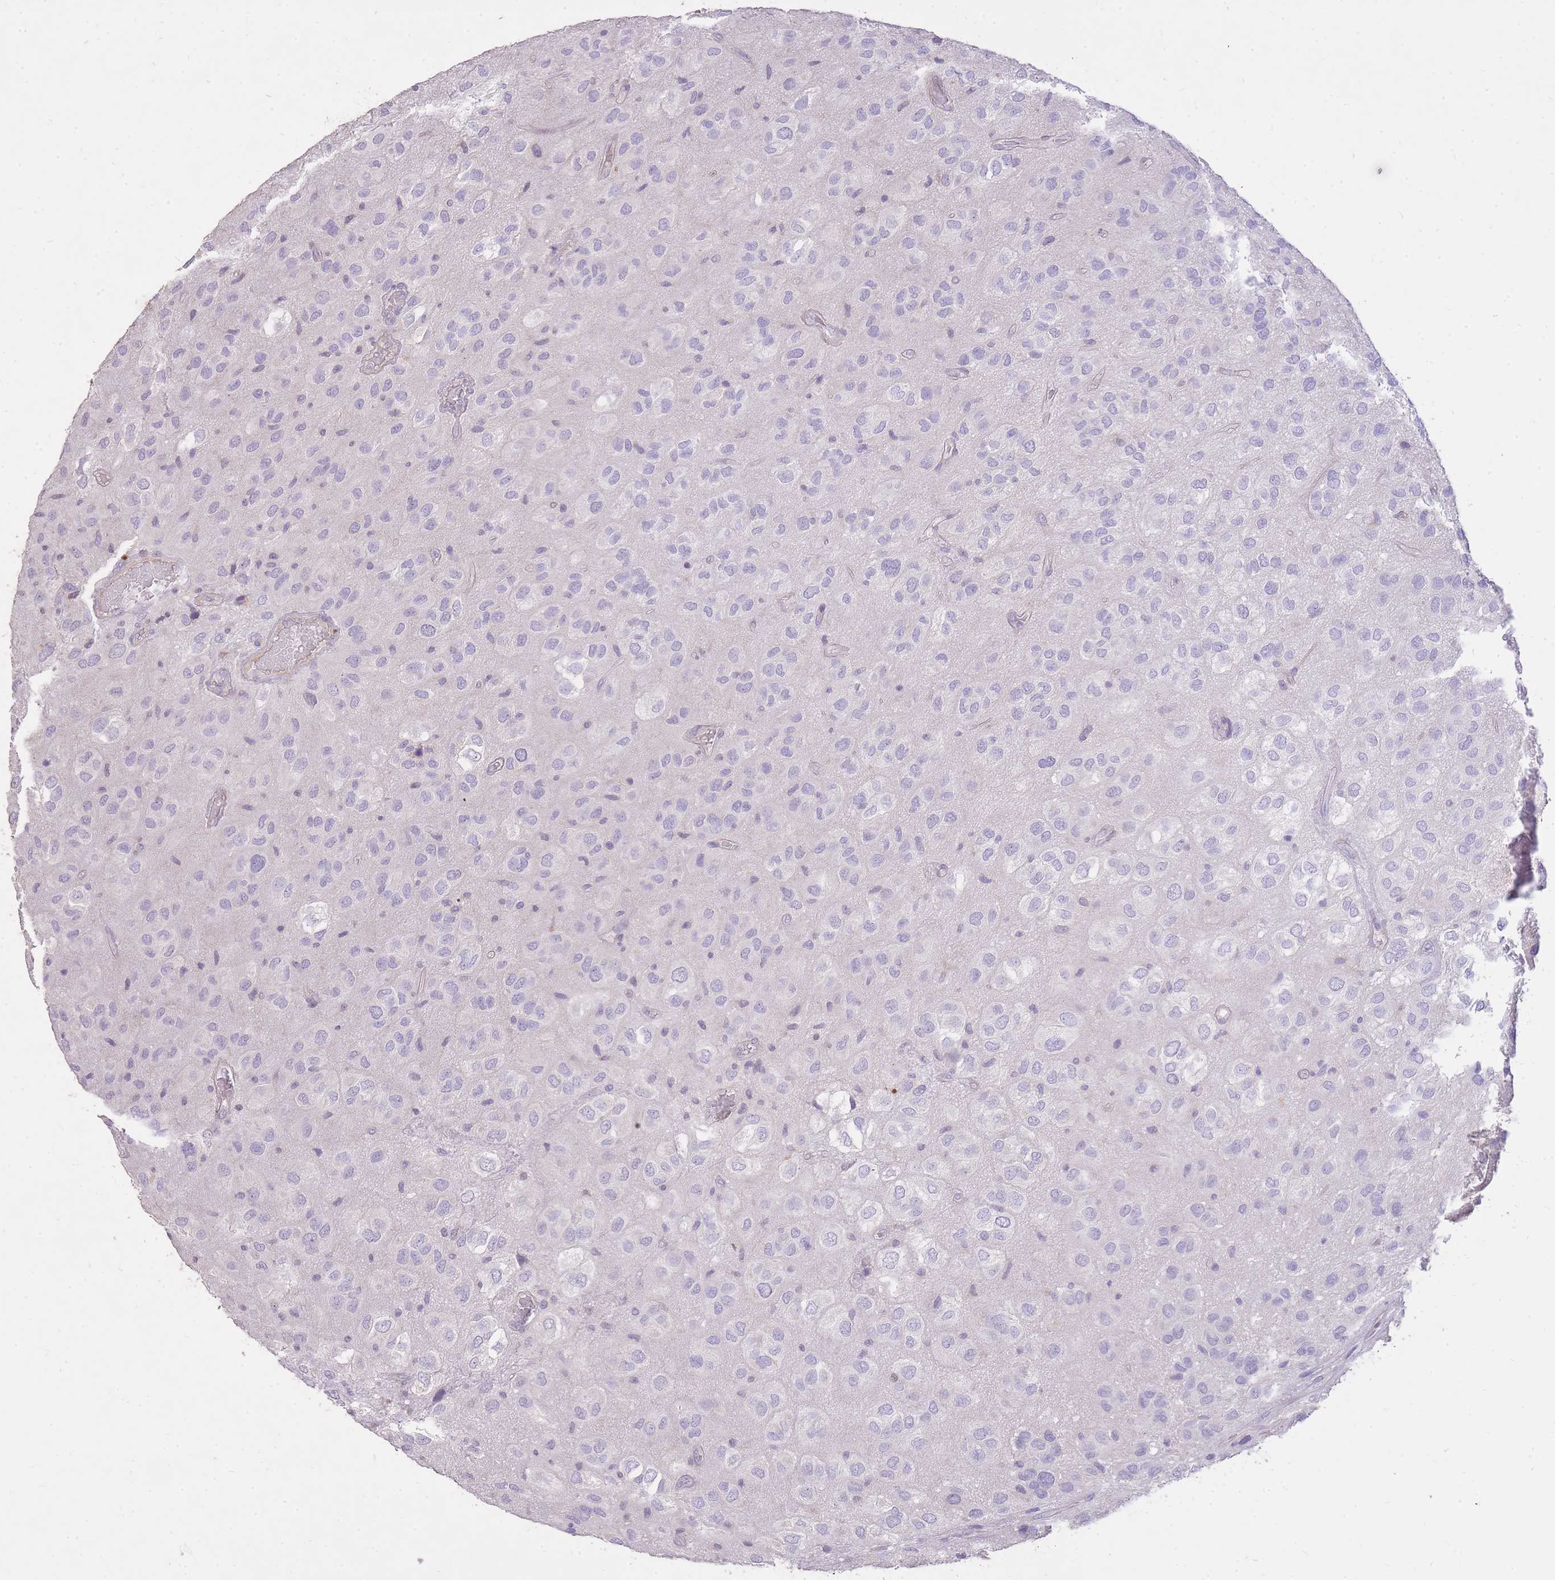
{"staining": {"intensity": "negative", "quantity": "none", "location": "none"}, "tissue": "glioma", "cell_type": "Tumor cells", "image_type": "cancer", "snomed": [{"axis": "morphology", "description": "Glioma, malignant, Low grade"}, {"axis": "topography", "description": "Brain"}], "caption": "This is an immunohistochemistry (IHC) image of malignant glioma (low-grade). There is no staining in tumor cells.", "gene": "FRG2C", "patient": {"sex": "male", "age": 66}}